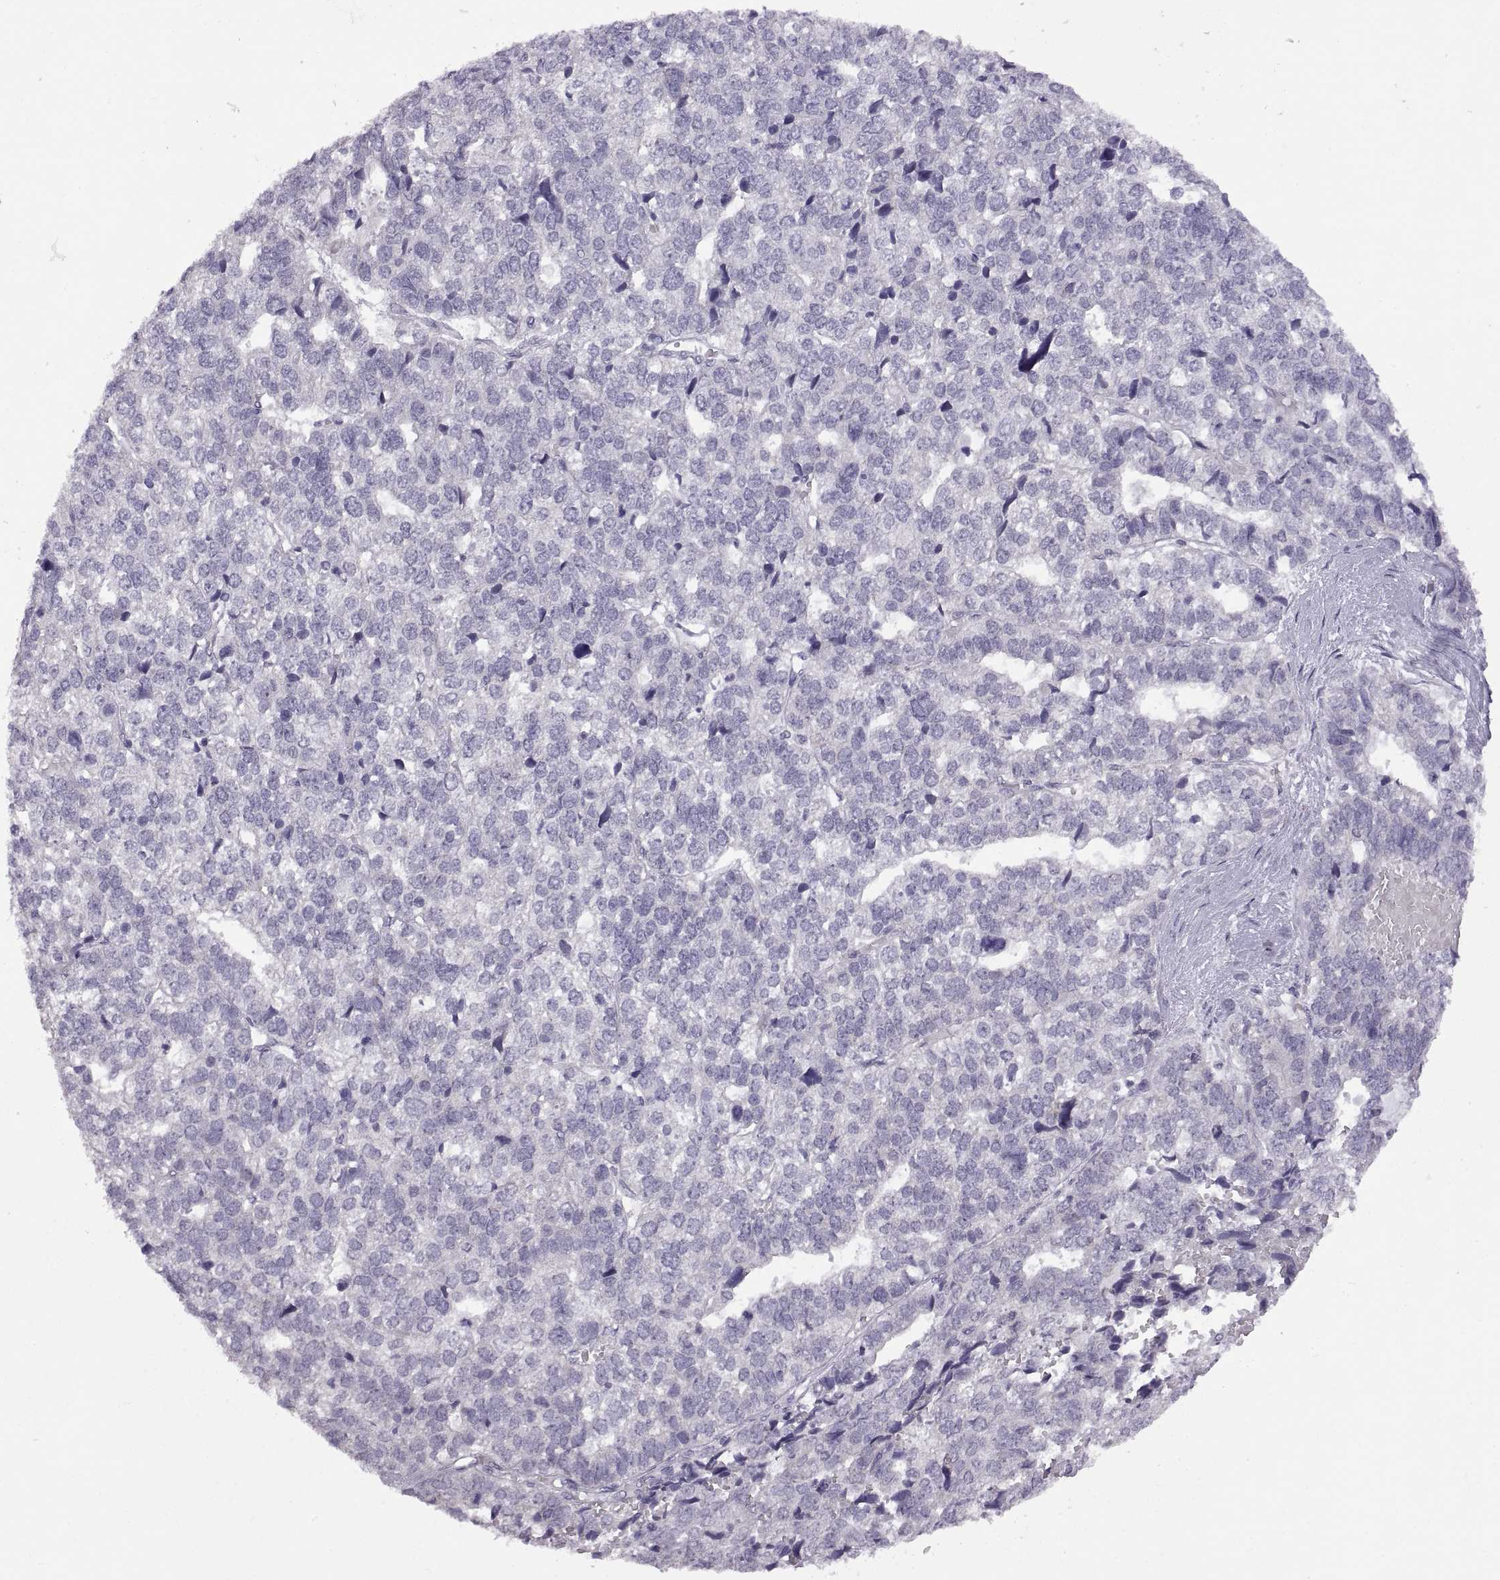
{"staining": {"intensity": "negative", "quantity": "none", "location": "none"}, "tissue": "stomach cancer", "cell_type": "Tumor cells", "image_type": "cancer", "snomed": [{"axis": "morphology", "description": "Adenocarcinoma, NOS"}, {"axis": "topography", "description": "Stomach"}], "caption": "This is a histopathology image of immunohistochemistry (IHC) staining of stomach cancer (adenocarcinoma), which shows no positivity in tumor cells.", "gene": "RDM1", "patient": {"sex": "male", "age": 69}}